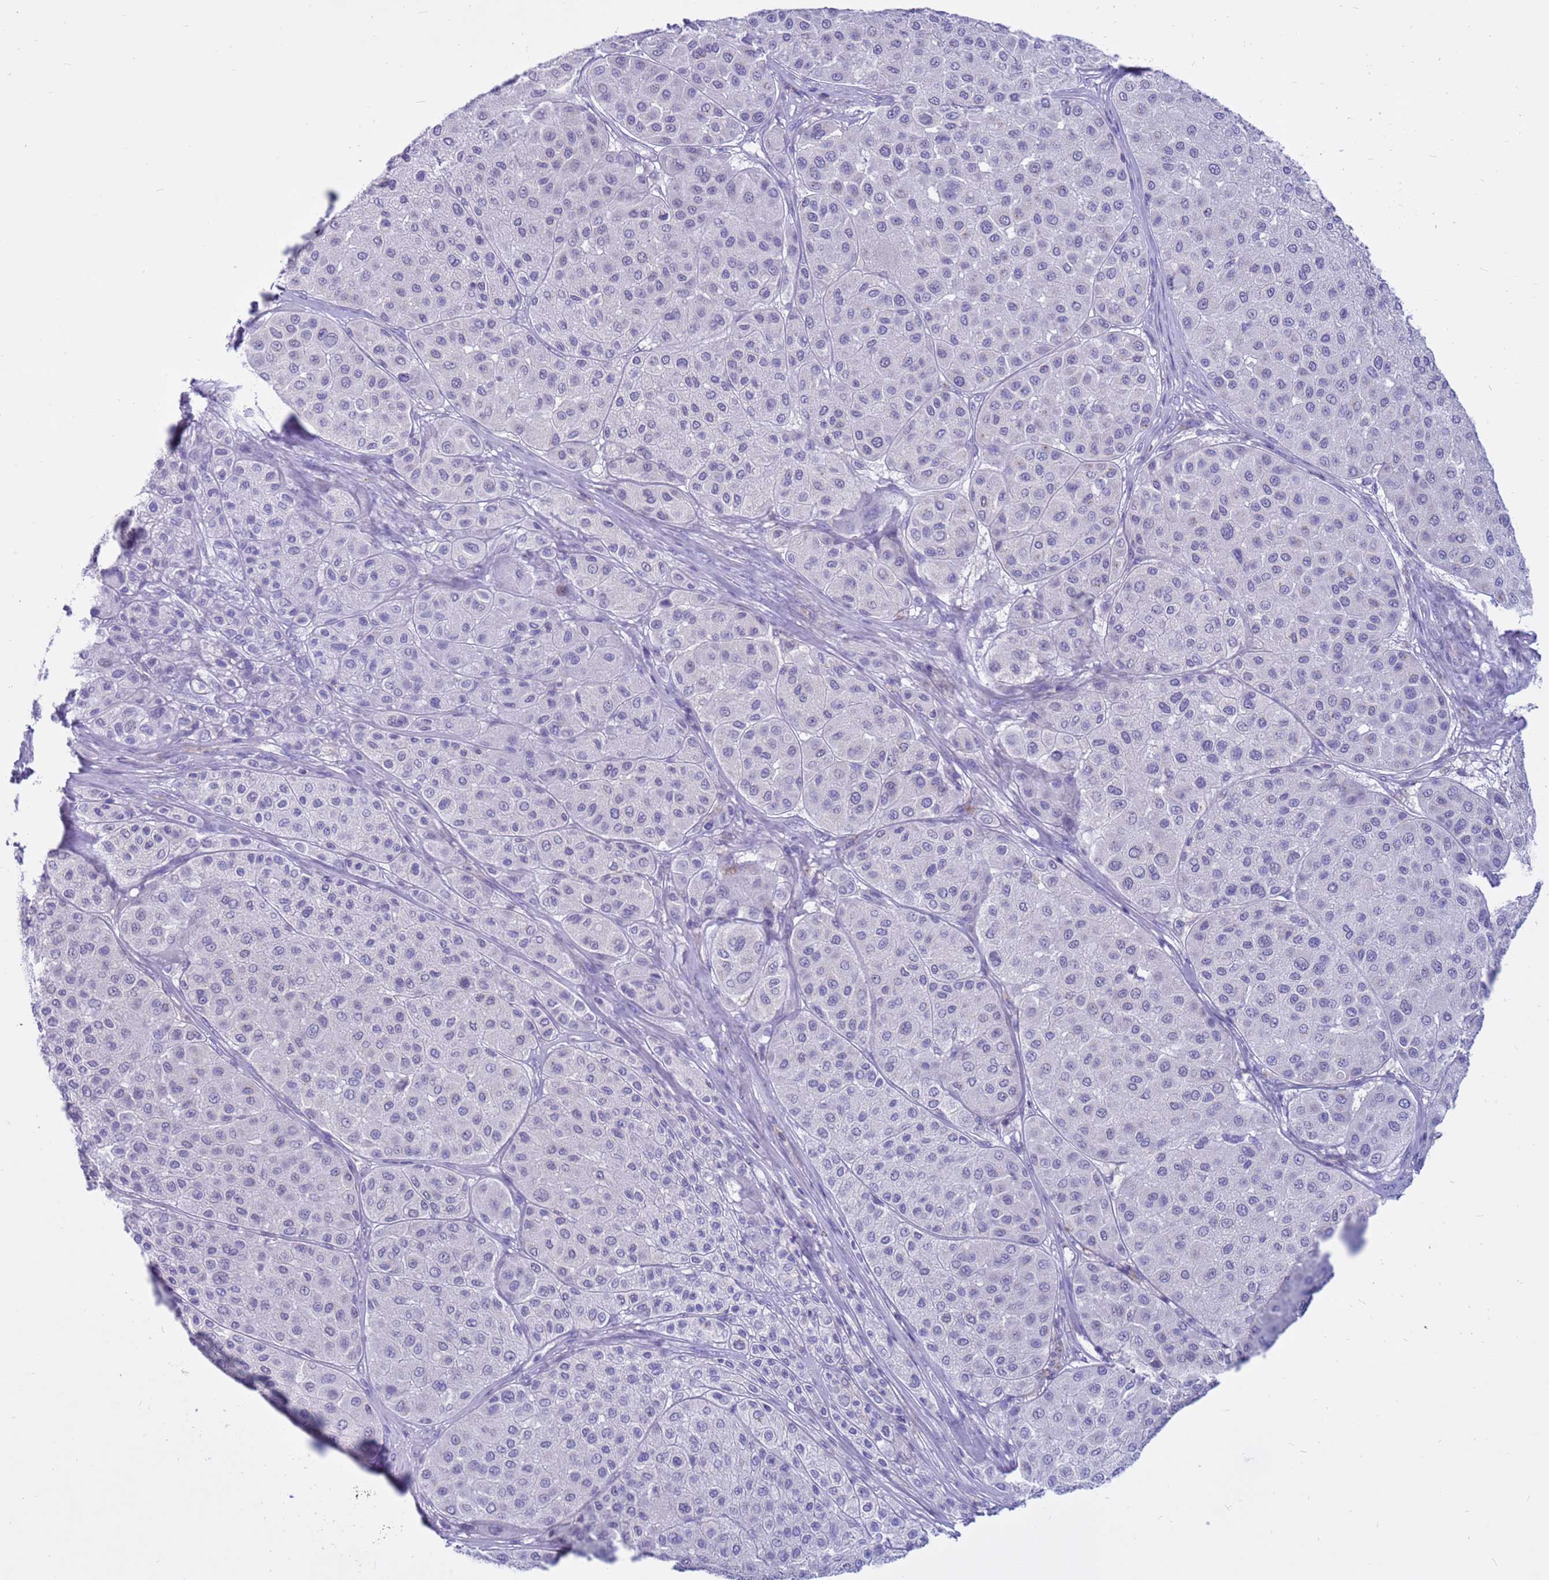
{"staining": {"intensity": "moderate", "quantity": "<25%", "location": "cytoplasmic/membranous"}, "tissue": "melanoma", "cell_type": "Tumor cells", "image_type": "cancer", "snomed": [{"axis": "morphology", "description": "Malignant melanoma, Metastatic site"}, {"axis": "topography", "description": "Smooth muscle"}], "caption": "Melanoma was stained to show a protein in brown. There is low levels of moderate cytoplasmic/membranous positivity in approximately <25% of tumor cells.", "gene": "PDE10A", "patient": {"sex": "male", "age": 41}}